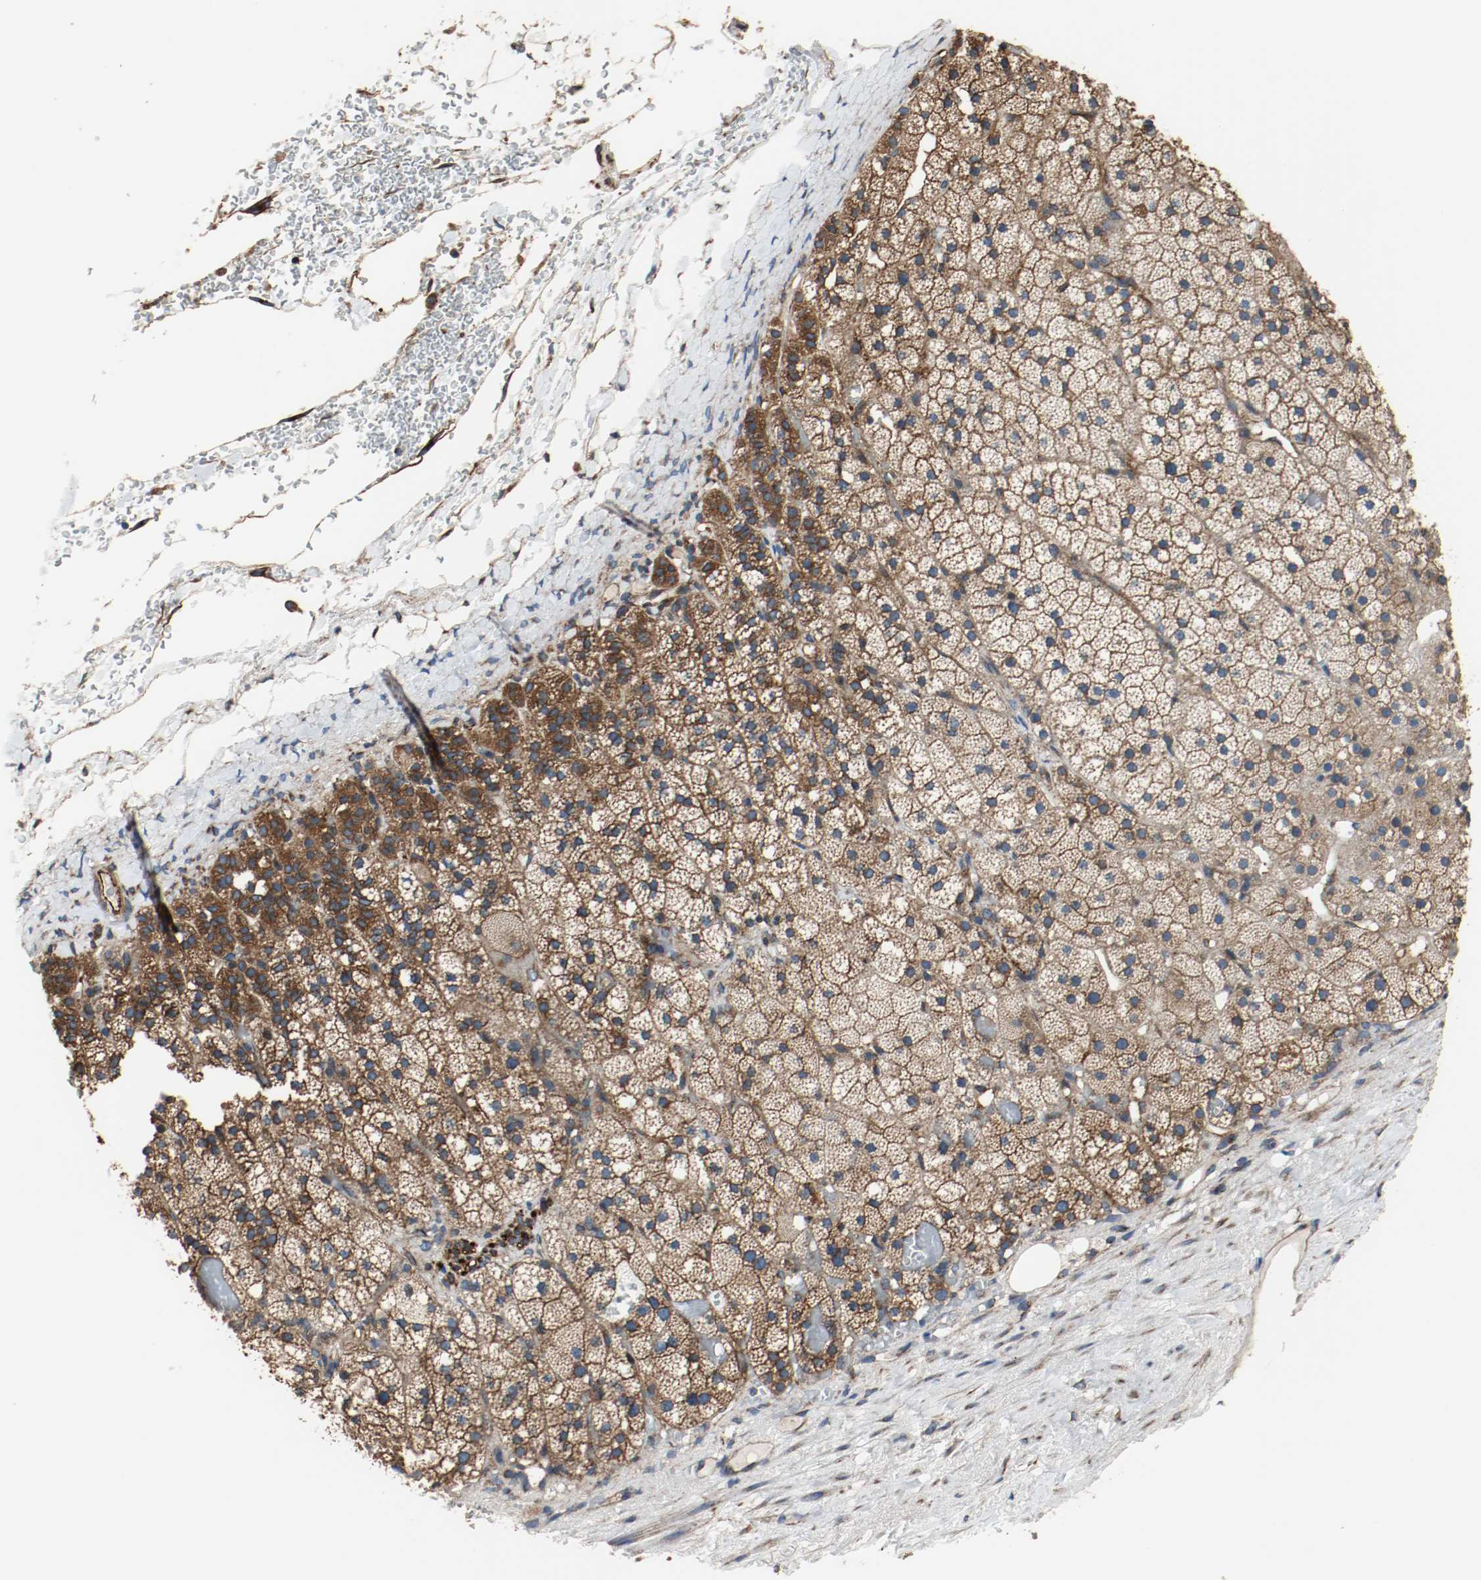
{"staining": {"intensity": "strong", "quantity": ">75%", "location": "cytoplasmic/membranous"}, "tissue": "adrenal gland", "cell_type": "Glandular cells", "image_type": "normal", "snomed": [{"axis": "morphology", "description": "Normal tissue, NOS"}, {"axis": "topography", "description": "Adrenal gland"}], "caption": "Immunohistochemistry image of normal adrenal gland: human adrenal gland stained using IHC displays high levels of strong protein expression localized specifically in the cytoplasmic/membranous of glandular cells, appearing as a cytoplasmic/membranous brown color.", "gene": "TUBA3D", "patient": {"sex": "male", "age": 35}}